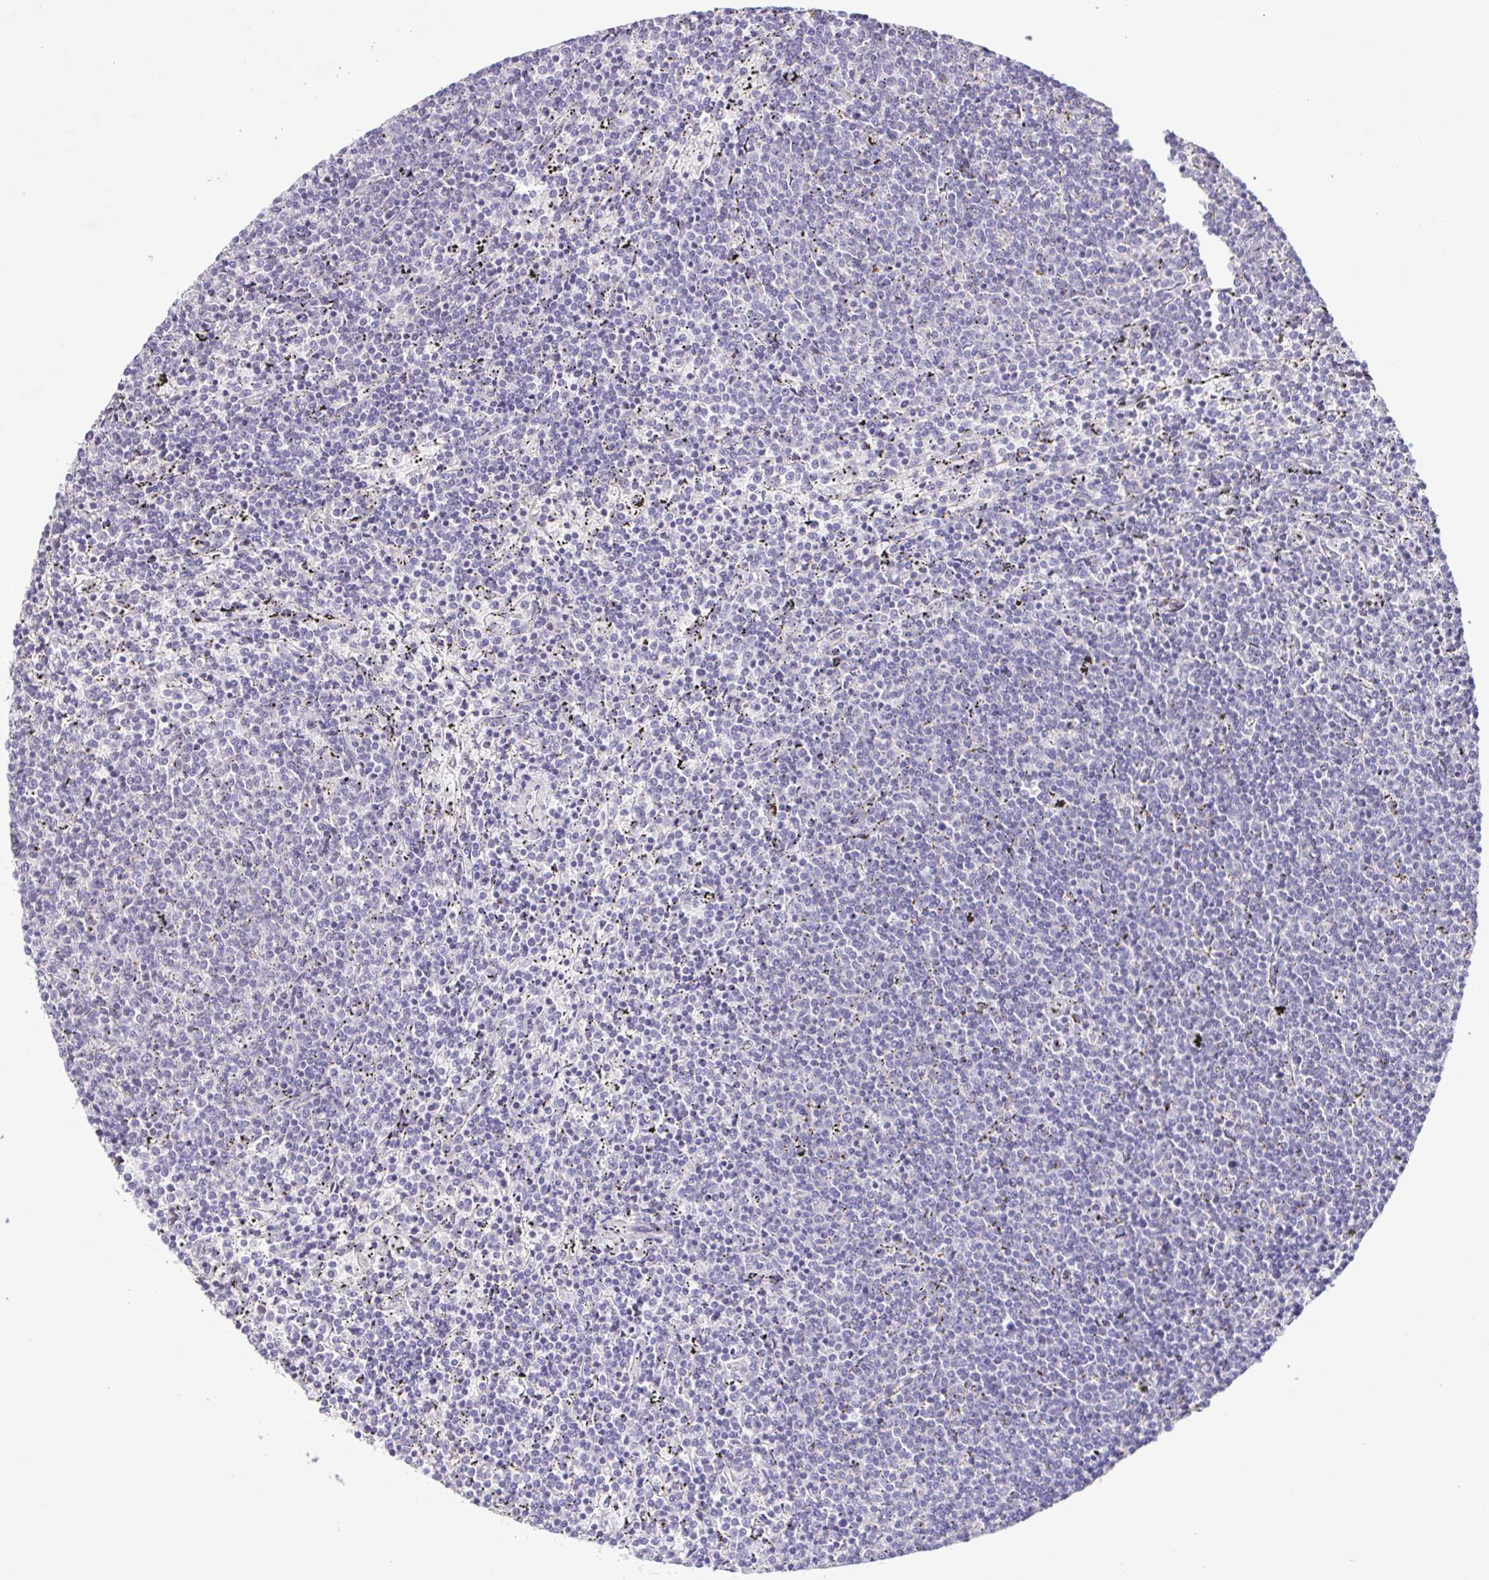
{"staining": {"intensity": "negative", "quantity": "none", "location": "none"}, "tissue": "lymphoma", "cell_type": "Tumor cells", "image_type": "cancer", "snomed": [{"axis": "morphology", "description": "Malignant lymphoma, non-Hodgkin's type, Low grade"}, {"axis": "topography", "description": "Spleen"}], "caption": "Tumor cells show no significant expression in malignant lymphoma, non-Hodgkin's type (low-grade).", "gene": "IL1RN", "patient": {"sex": "female", "age": 50}}